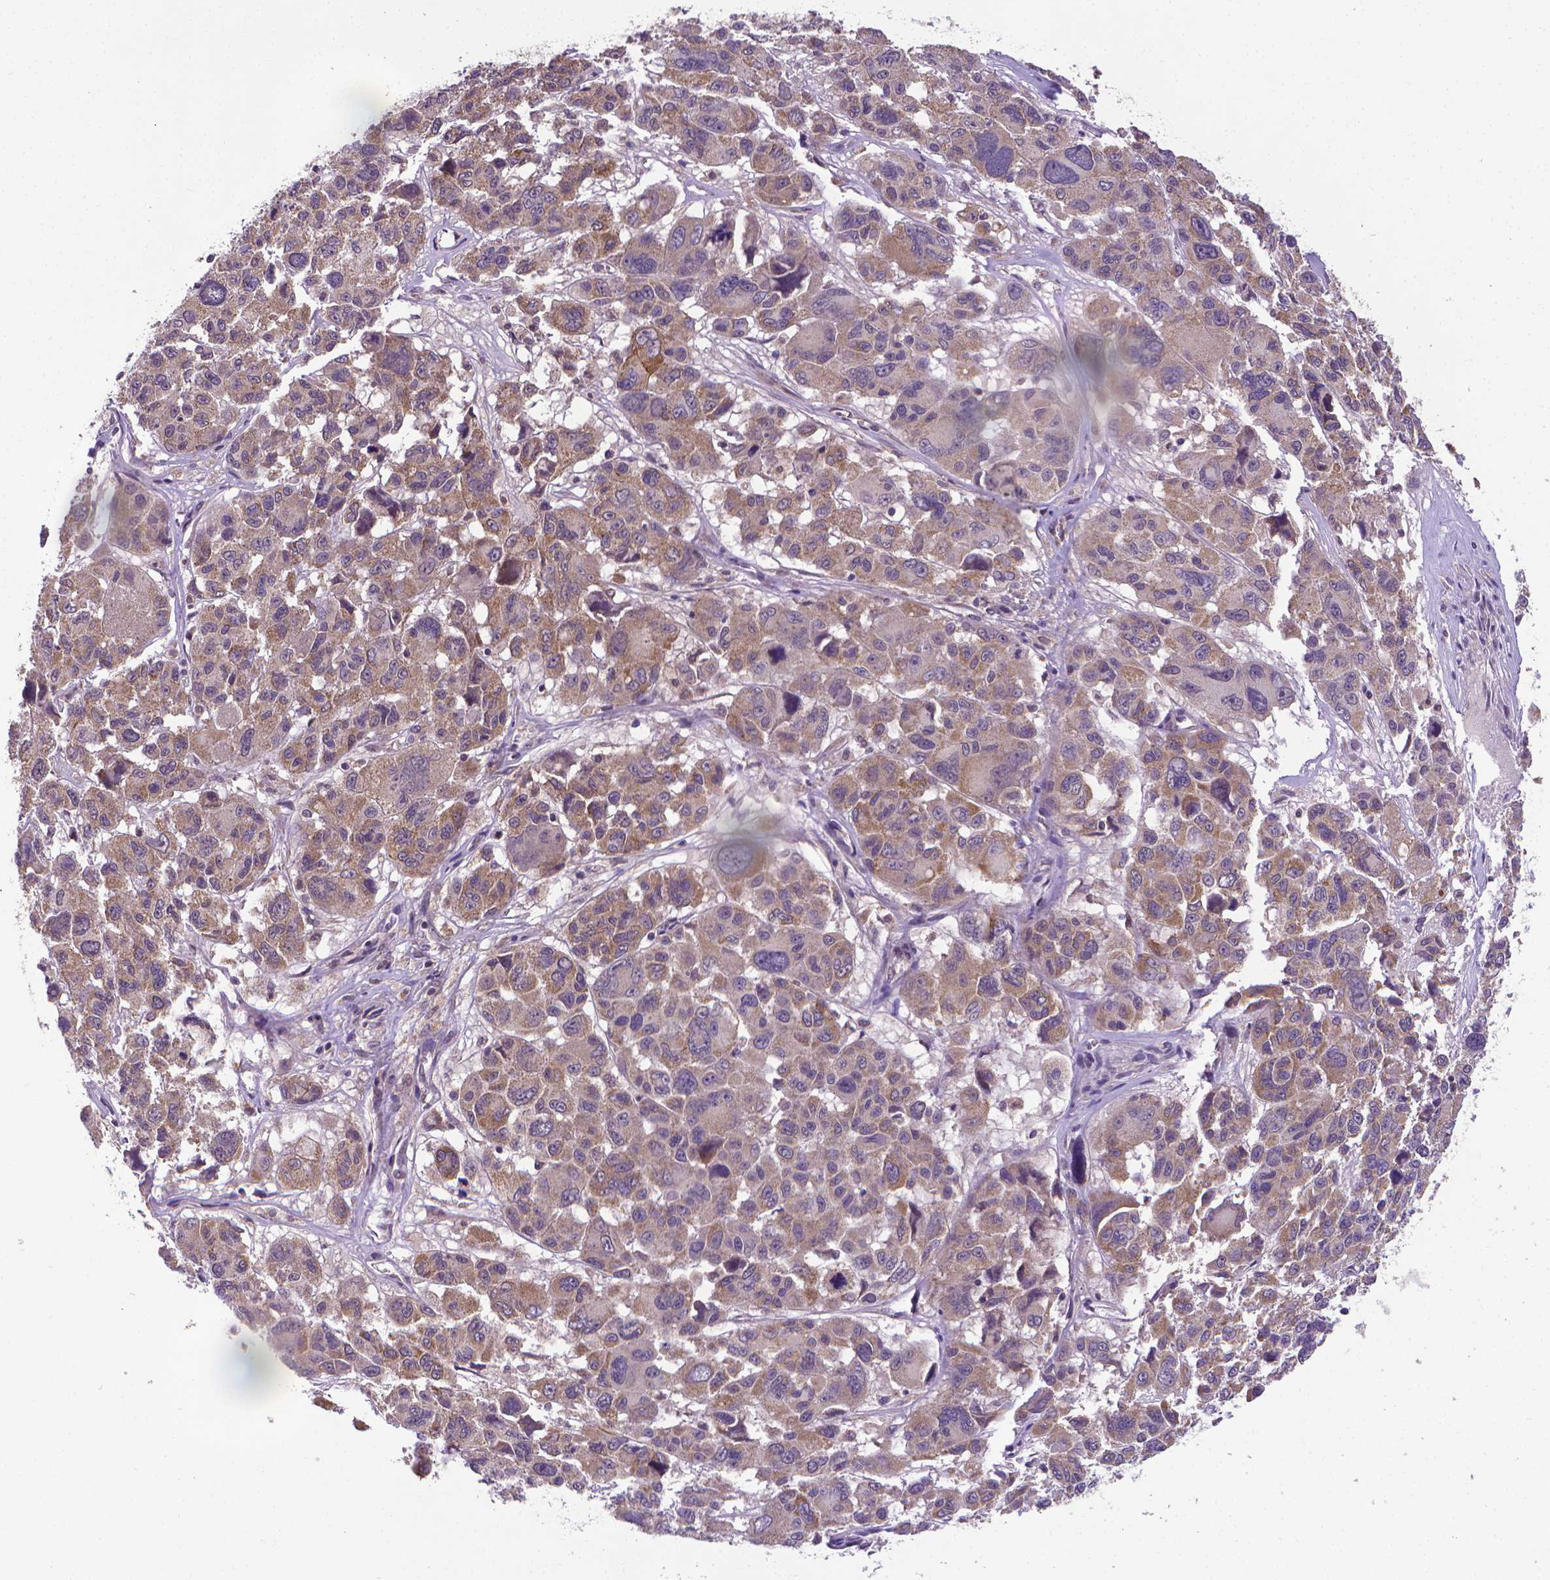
{"staining": {"intensity": "weak", "quantity": ">75%", "location": "cytoplasmic/membranous"}, "tissue": "melanoma", "cell_type": "Tumor cells", "image_type": "cancer", "snomed": [{"axis": "morphology", "description": "Malignant melanoma, NOS"}, {"axis": "topography", "description": "Skin"}], "caption": "The photomicrograph reveals staining of melanoma, revealing weak cytoplasmic/membranous protein expression (brown color) within tumor cells.", "gene": "GPR63", "patient": {"sex": "female", "age": 66}}